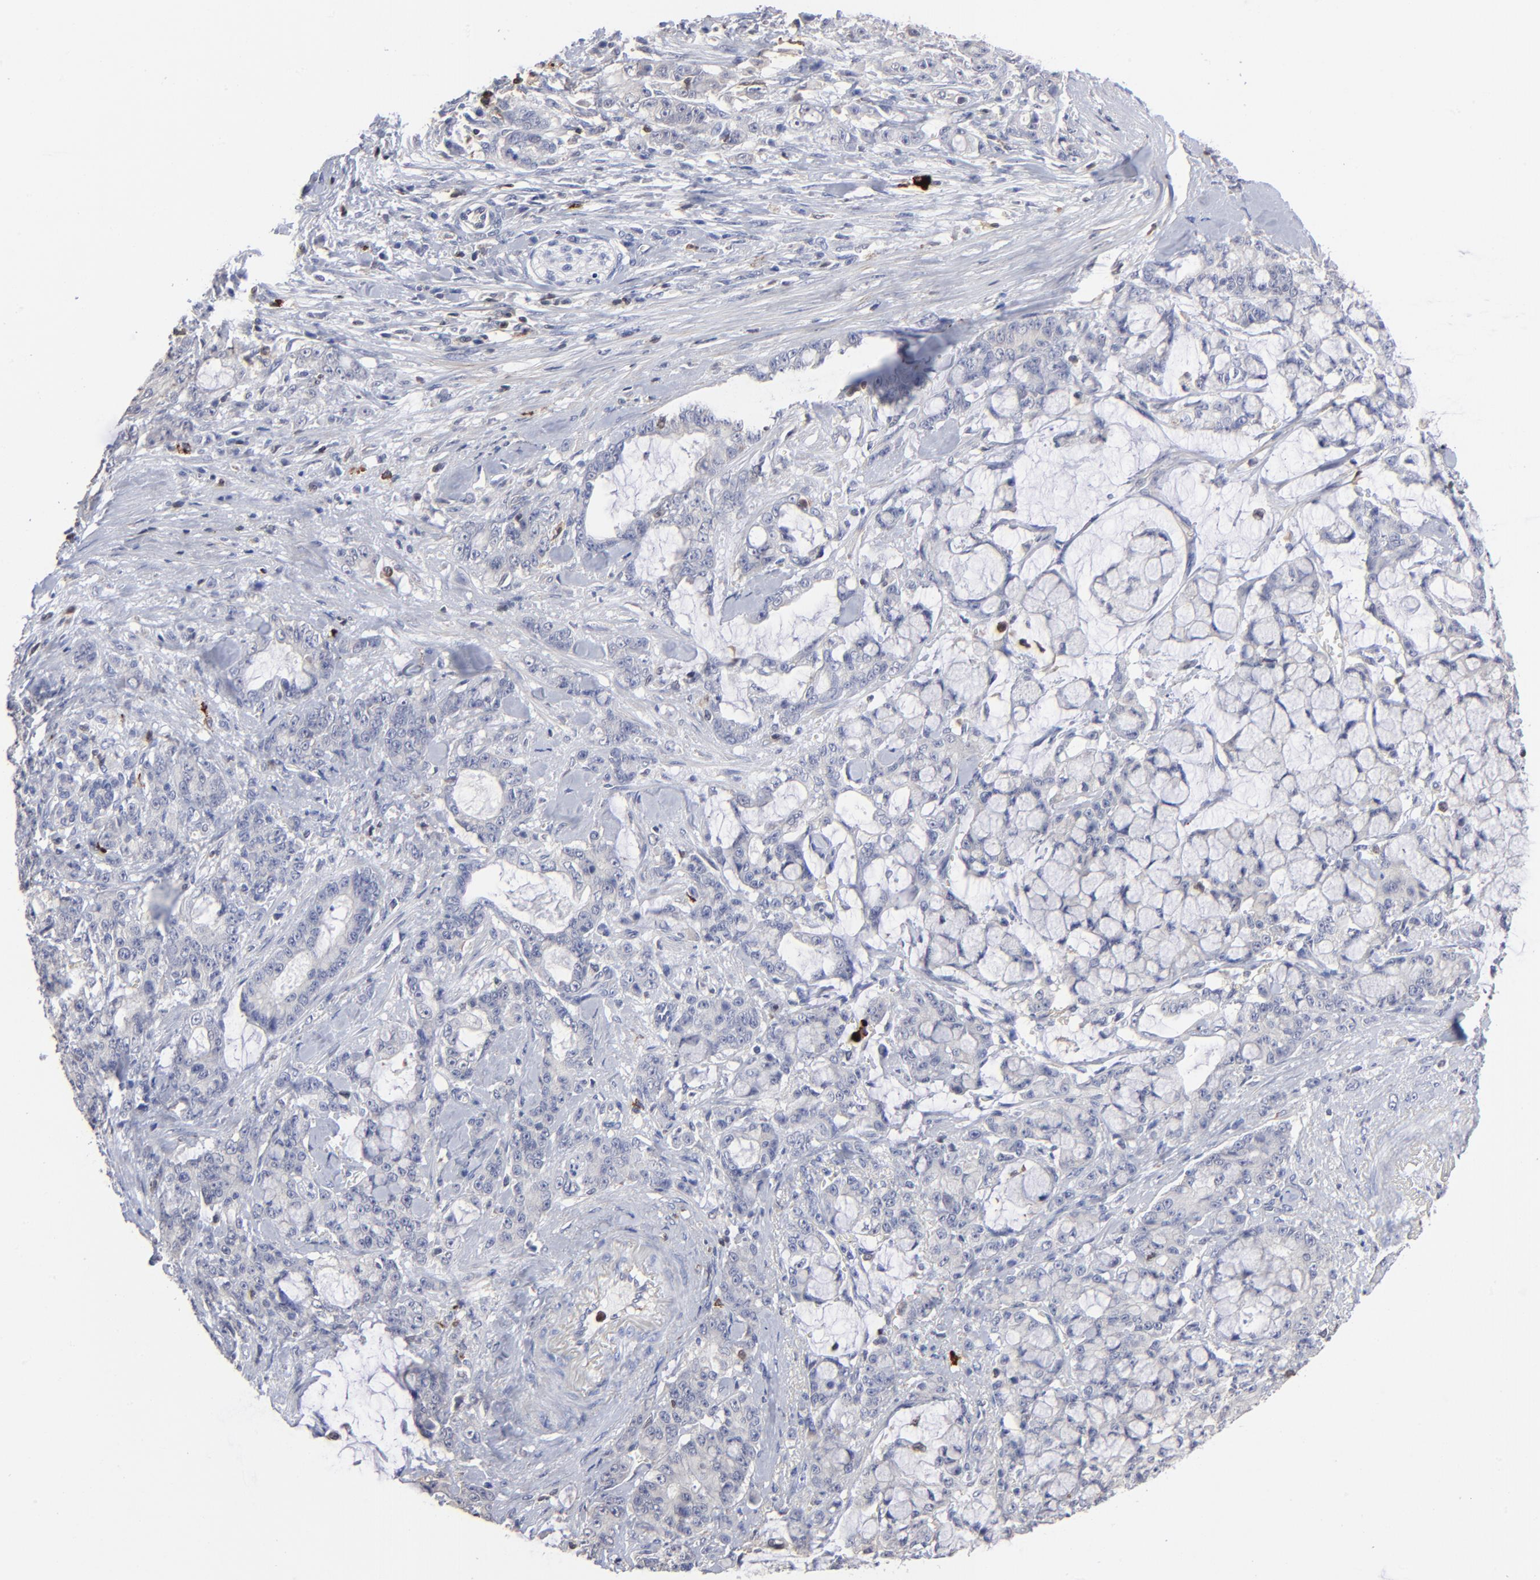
{"staining": {"intensity": "negative", "quantity": "none", "location": "none"}, "tissue": "pancreatic cancer", "cell_type": "Tumor cells", "image_type": "cancer", "snomed": [{"axis": "morphology", "description": "Adenocarcinoma, NOS"}, {"axis": "topography", "description": "Pancreas"}], "caption": "Protein analysis of pancreatic cancer (adenocarcinoma) reveals no significant expression in tumor cells.", "gene": "TBXT", "patient": {"sex": "female", "age": 73}}